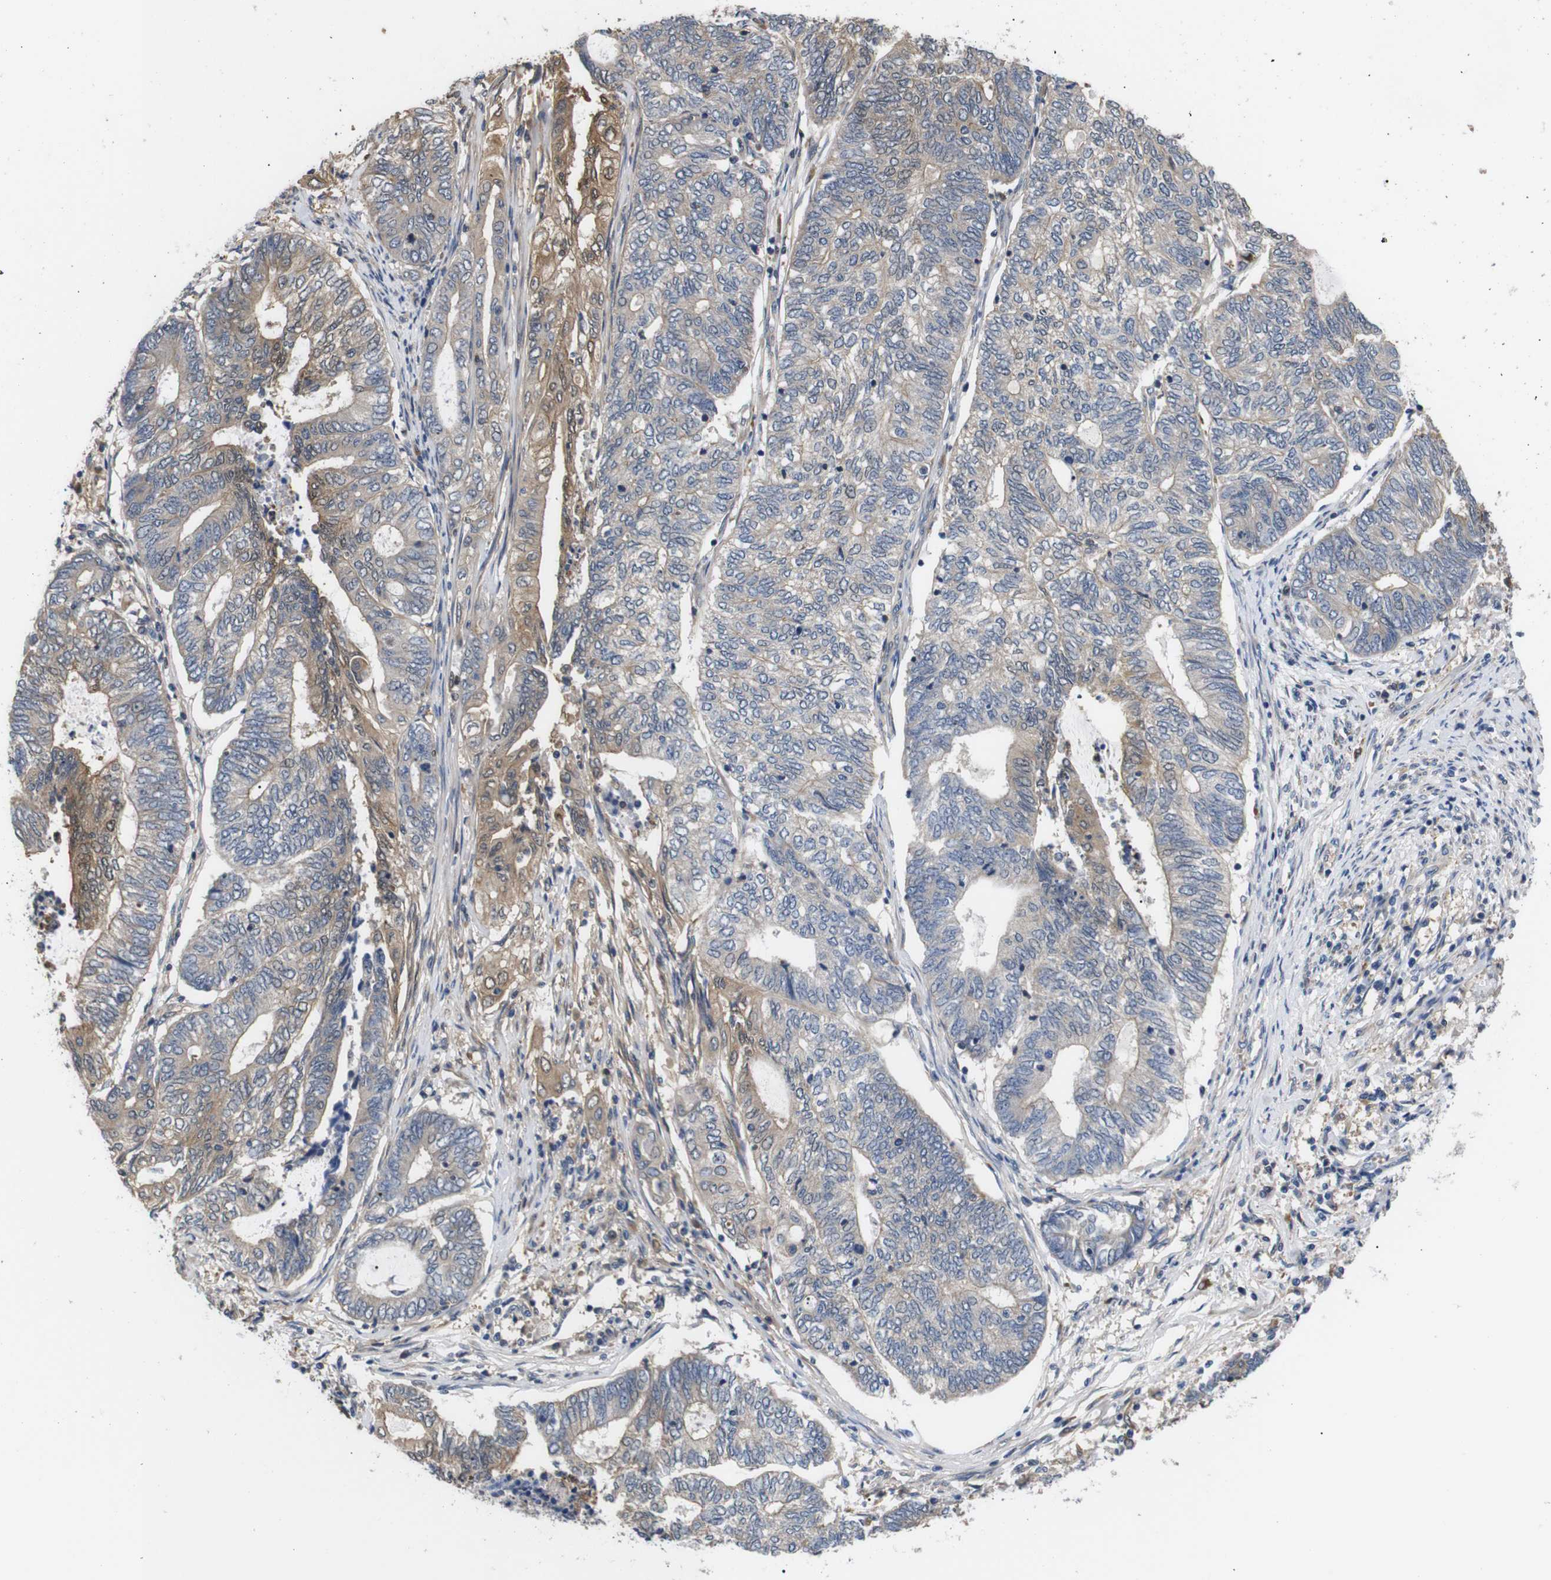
{"staining": {"intensity": "weak", "quantity": ">75%", "location": "cytoplasmic/membranous"}, "tissue": "endometrial cancer", "cell_type": "Tumor cells", "image_type": "cancer", "snomed": [{"axis": "morphology", "description": "Adenocarcinoma, NOS"}, {"axis": "topography", "description": "Uterus"}, {"axis": "topography", "description": "Endometrium"}], "caption": "Endometrial cancer tissue displays weak cytoplasmic/membranous staining in approximately >75% of tumor cells (DAB IHC, brown staining for protein, blue staining for nuclei).", "gene": "DDR1", "patient": {"sex": "female", "age": 70}}